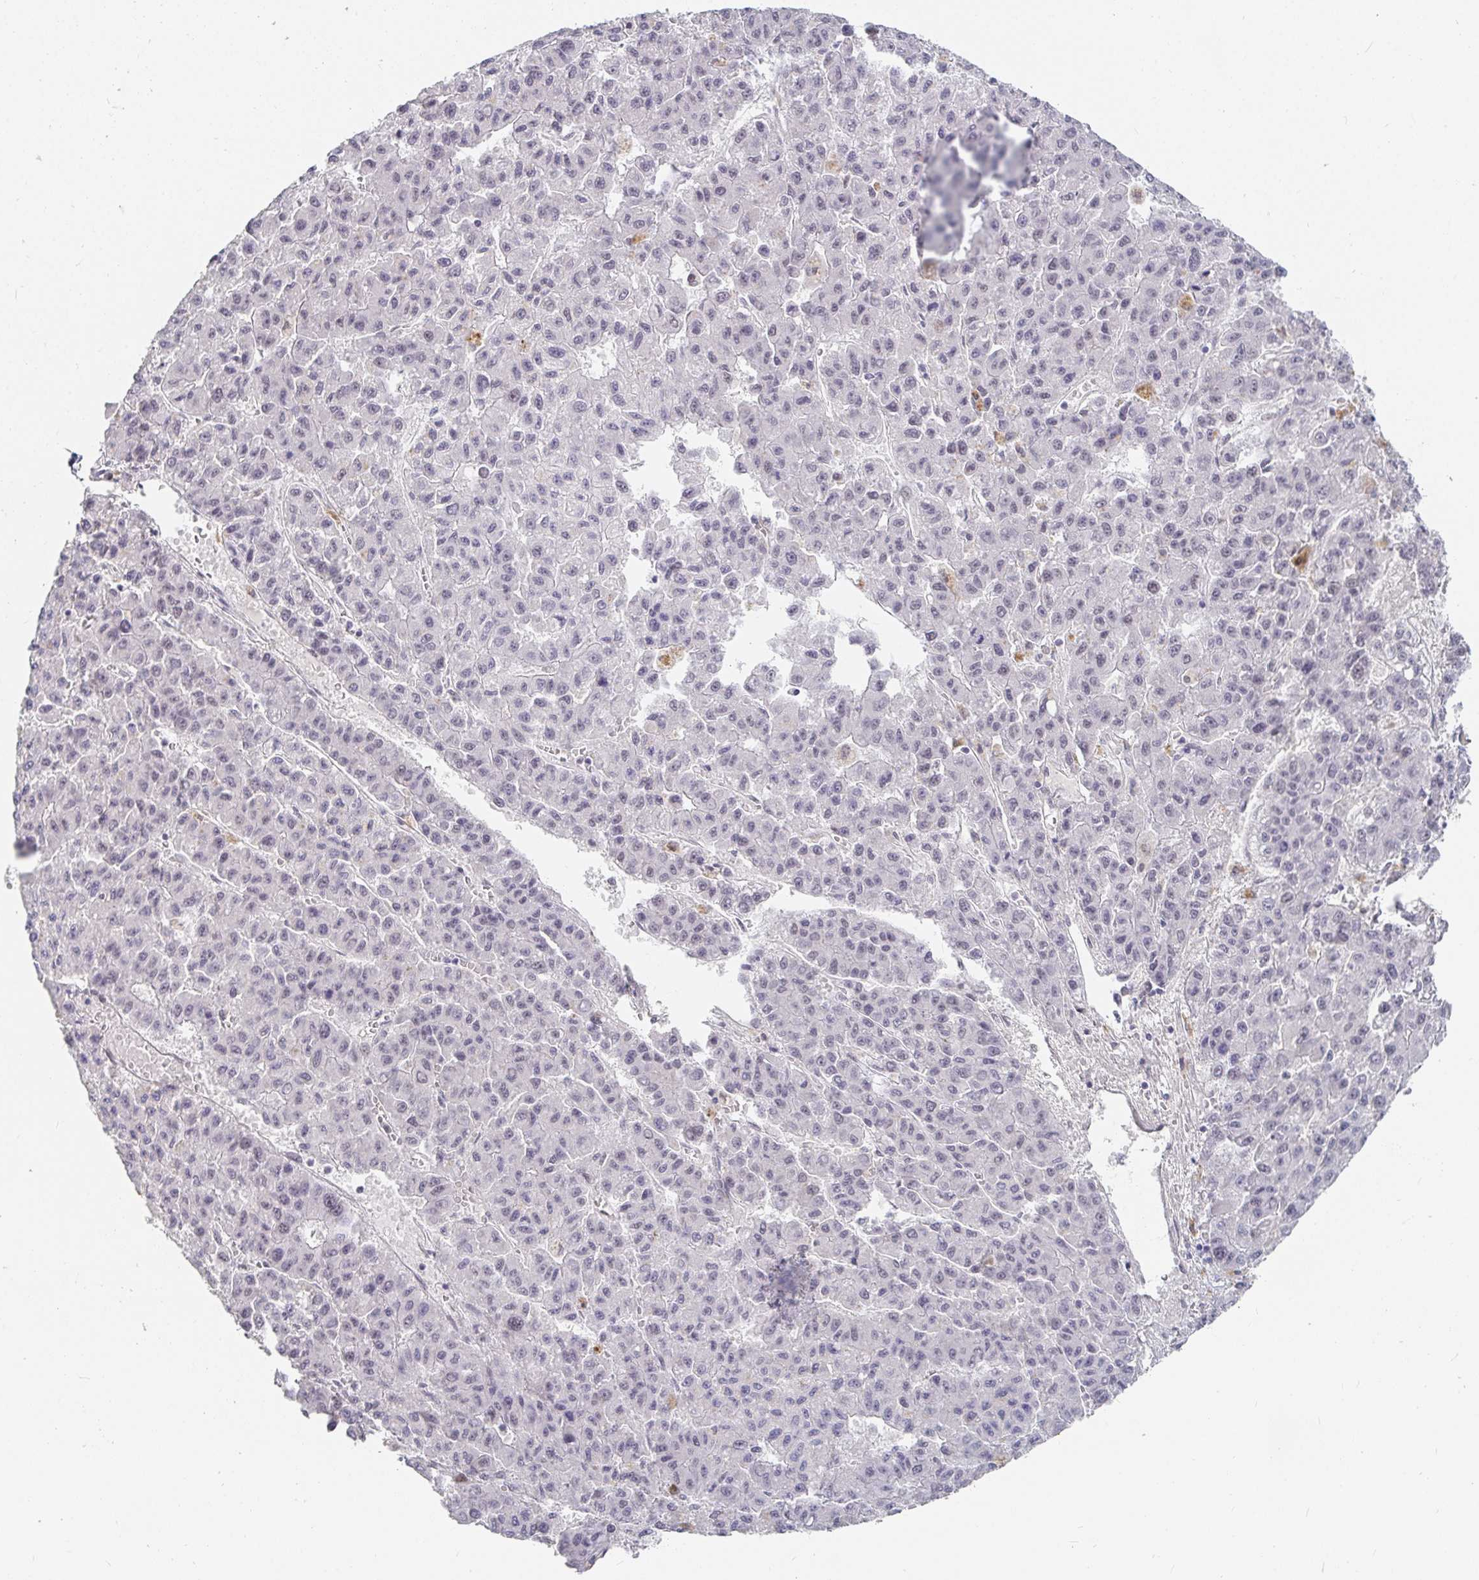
{"staining": {"intensity": "negative", "quantity": "none", "location": "none"}, "tissue": "liver cancer", "cell_type": "Tumor cells", "image_type": "cancer", "snomed": [{"axis": "morphology", "description": "Carcinoma, Hepatocellular, NOS"}, {"axis": "topography", "description": "Liver"}], "caption": "Tumor cells show no significant staining in liver cancer (hepatocellular carcinoma).", "gene": "RCOR1", "patient": {"sex": "male", "age": 70}}